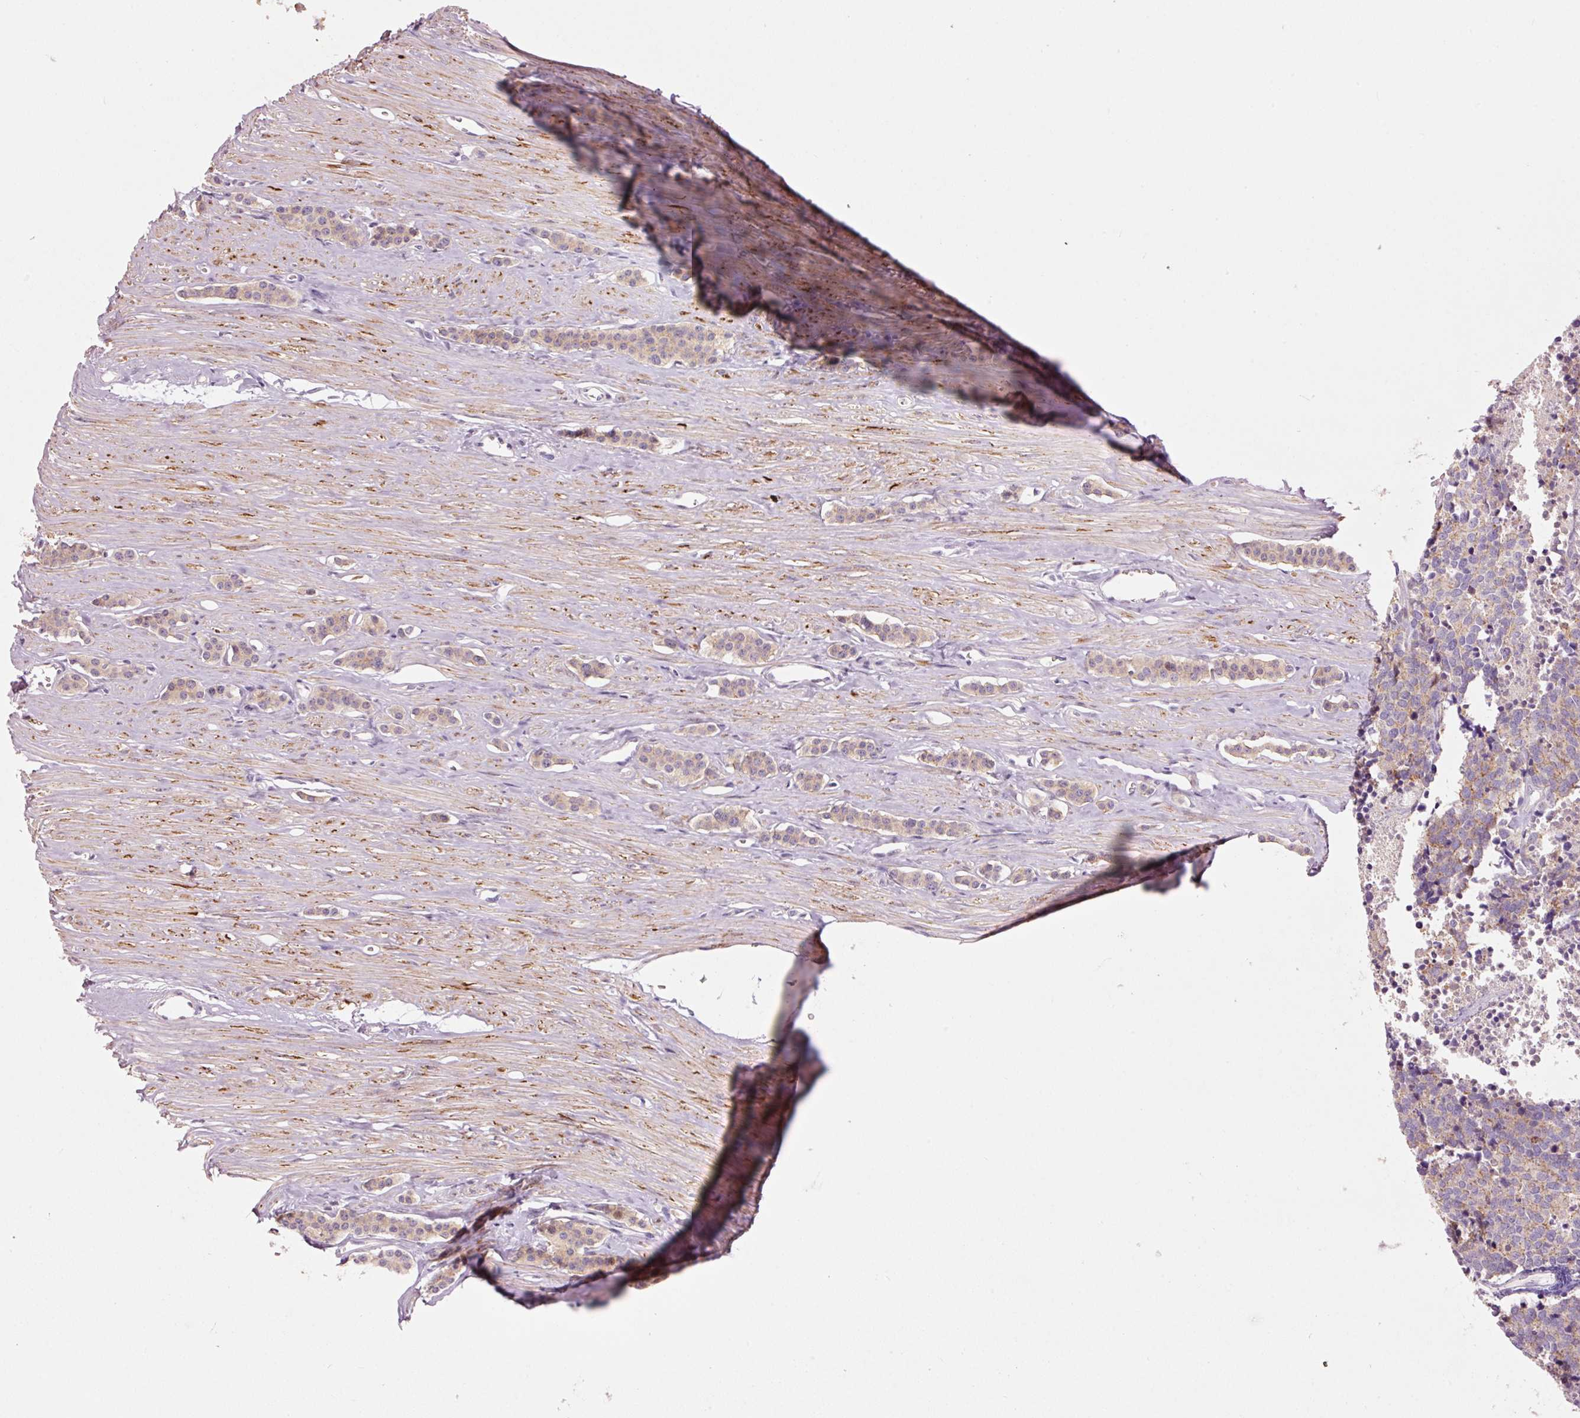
{"staining": {"intensity": "weak", "quantity": "<25%", "location": "cytoplasmic/membranous,nuclear"}, "tissue": "carcinoid", "cell_type": "Tumor cells", "image_type": "cancer", "snomed": [{"axis": "morphology", "description": "Carcinoid, malignant, NOS"}, {"axis": "topography", "description": "Small intestine"}], "caption": "The image shows no significant expression in tumor cells of carcinoid.", "gene": "DAPP1", "patient": {"sex": "male", "age": 60}}